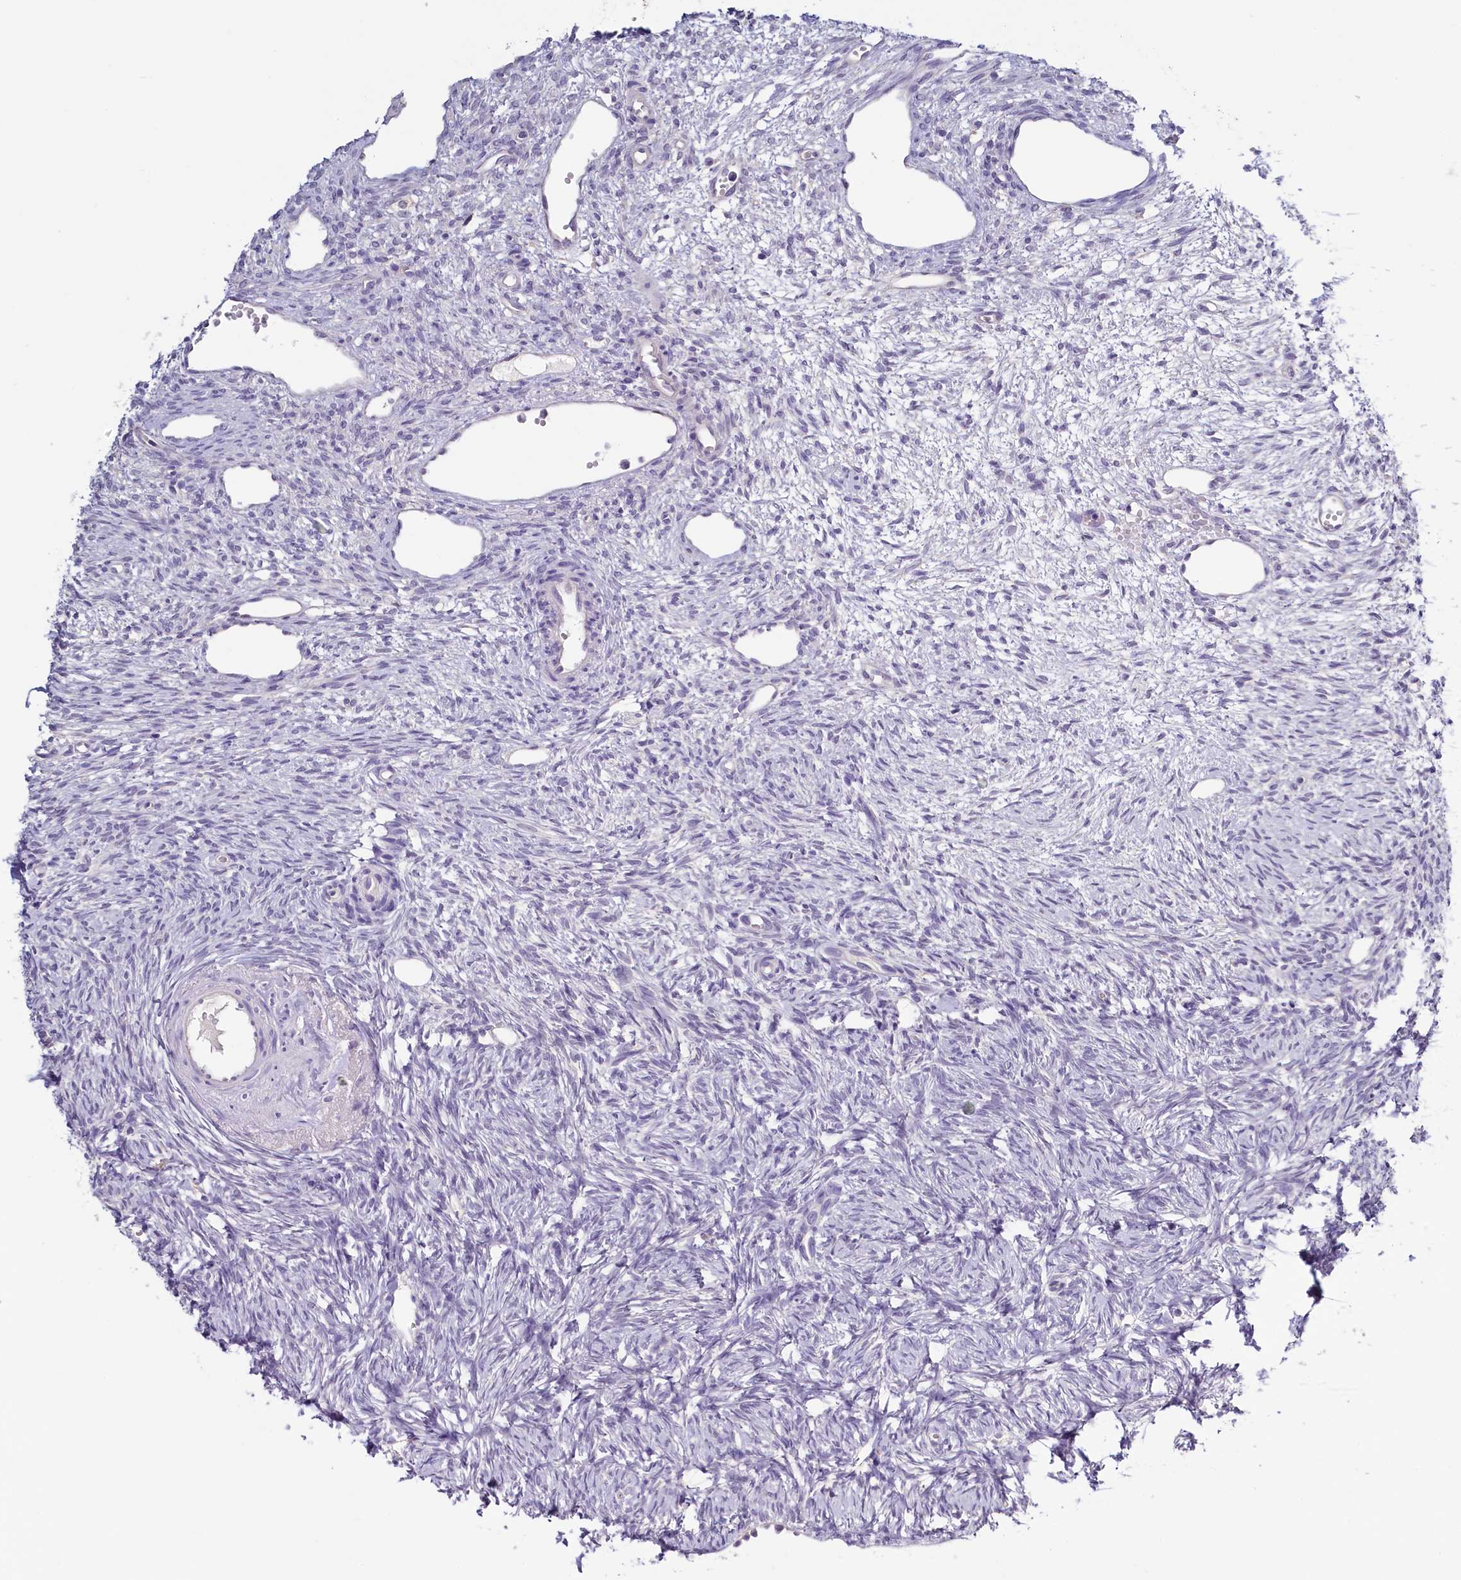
{"staining": {"intensity": "negative", "quantity": "none", "location": "none"}, "tissue": "ovary", "cell_type": "Ovarian stroma cells", "image_type": "normal", "snomed": [{"axis": "morphology", "description": "Normal tissue, NOS"}, {"axis": "topography", "description": "Ovary"}], "caption": "An immunohistochemistry (IHC) histopathology image of unremarkable ovary is shown. There is no staining in ovarian stroma cells of ovary.", "gene": "PDE6D", "patient": {"sex": "female", "age": 51}}